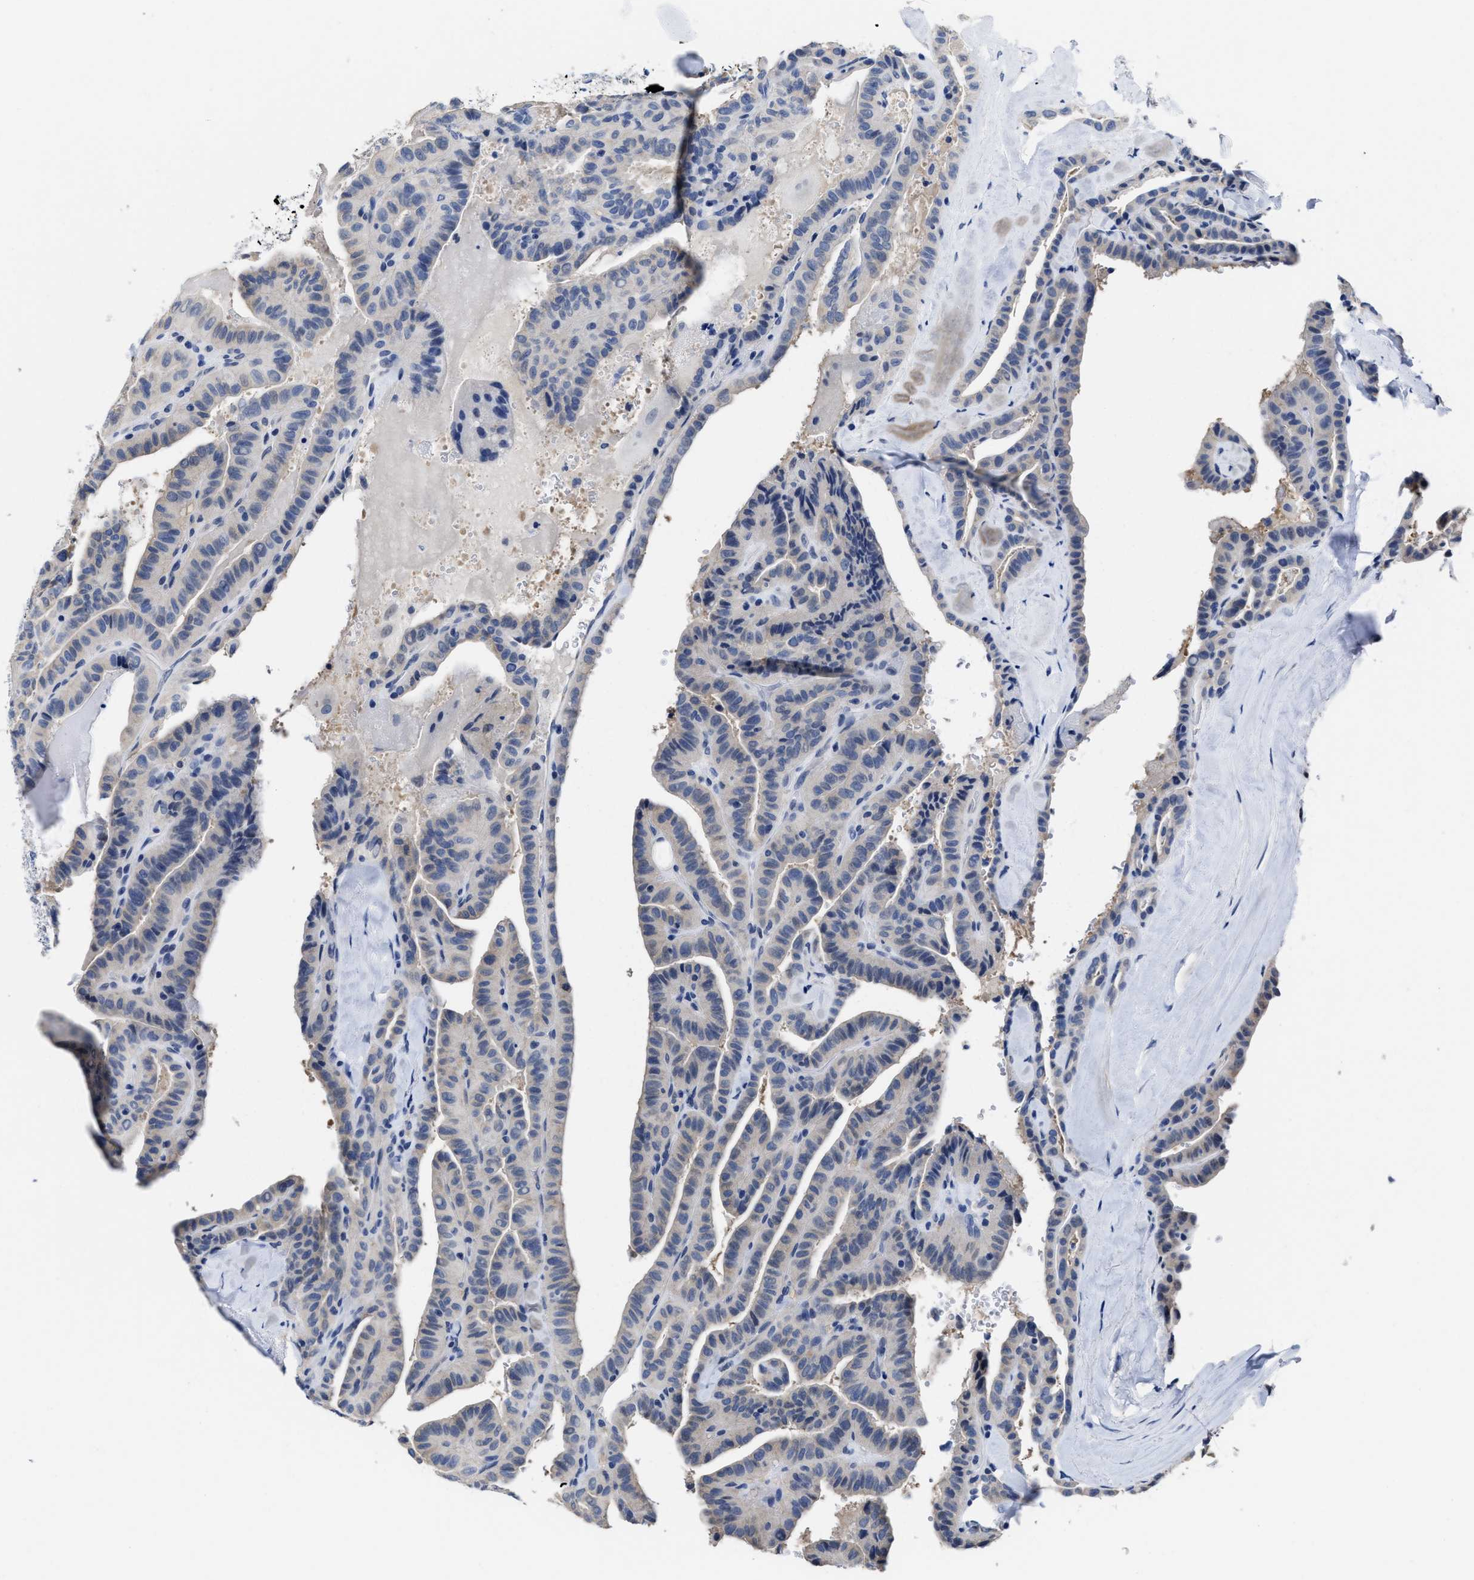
{"staining": {"intensity": "negative", "quantity": "none", "location": "none"}, "tissue": "thyroid cancer", "cell_type": "Tumor cells", "image_type": "cancer", "snomed": [{"axis": "morphology", "description": "Papillary adenocarcinoma, NOS"}, {"axis": "topography", "description": "Thyroid gland"}], "caption": "Tumor cells show no significant staining in papillary adenocarcinoma (thyroid).", "gene": "HOOK1", "patient": {"sex": "male", "age": 77}}